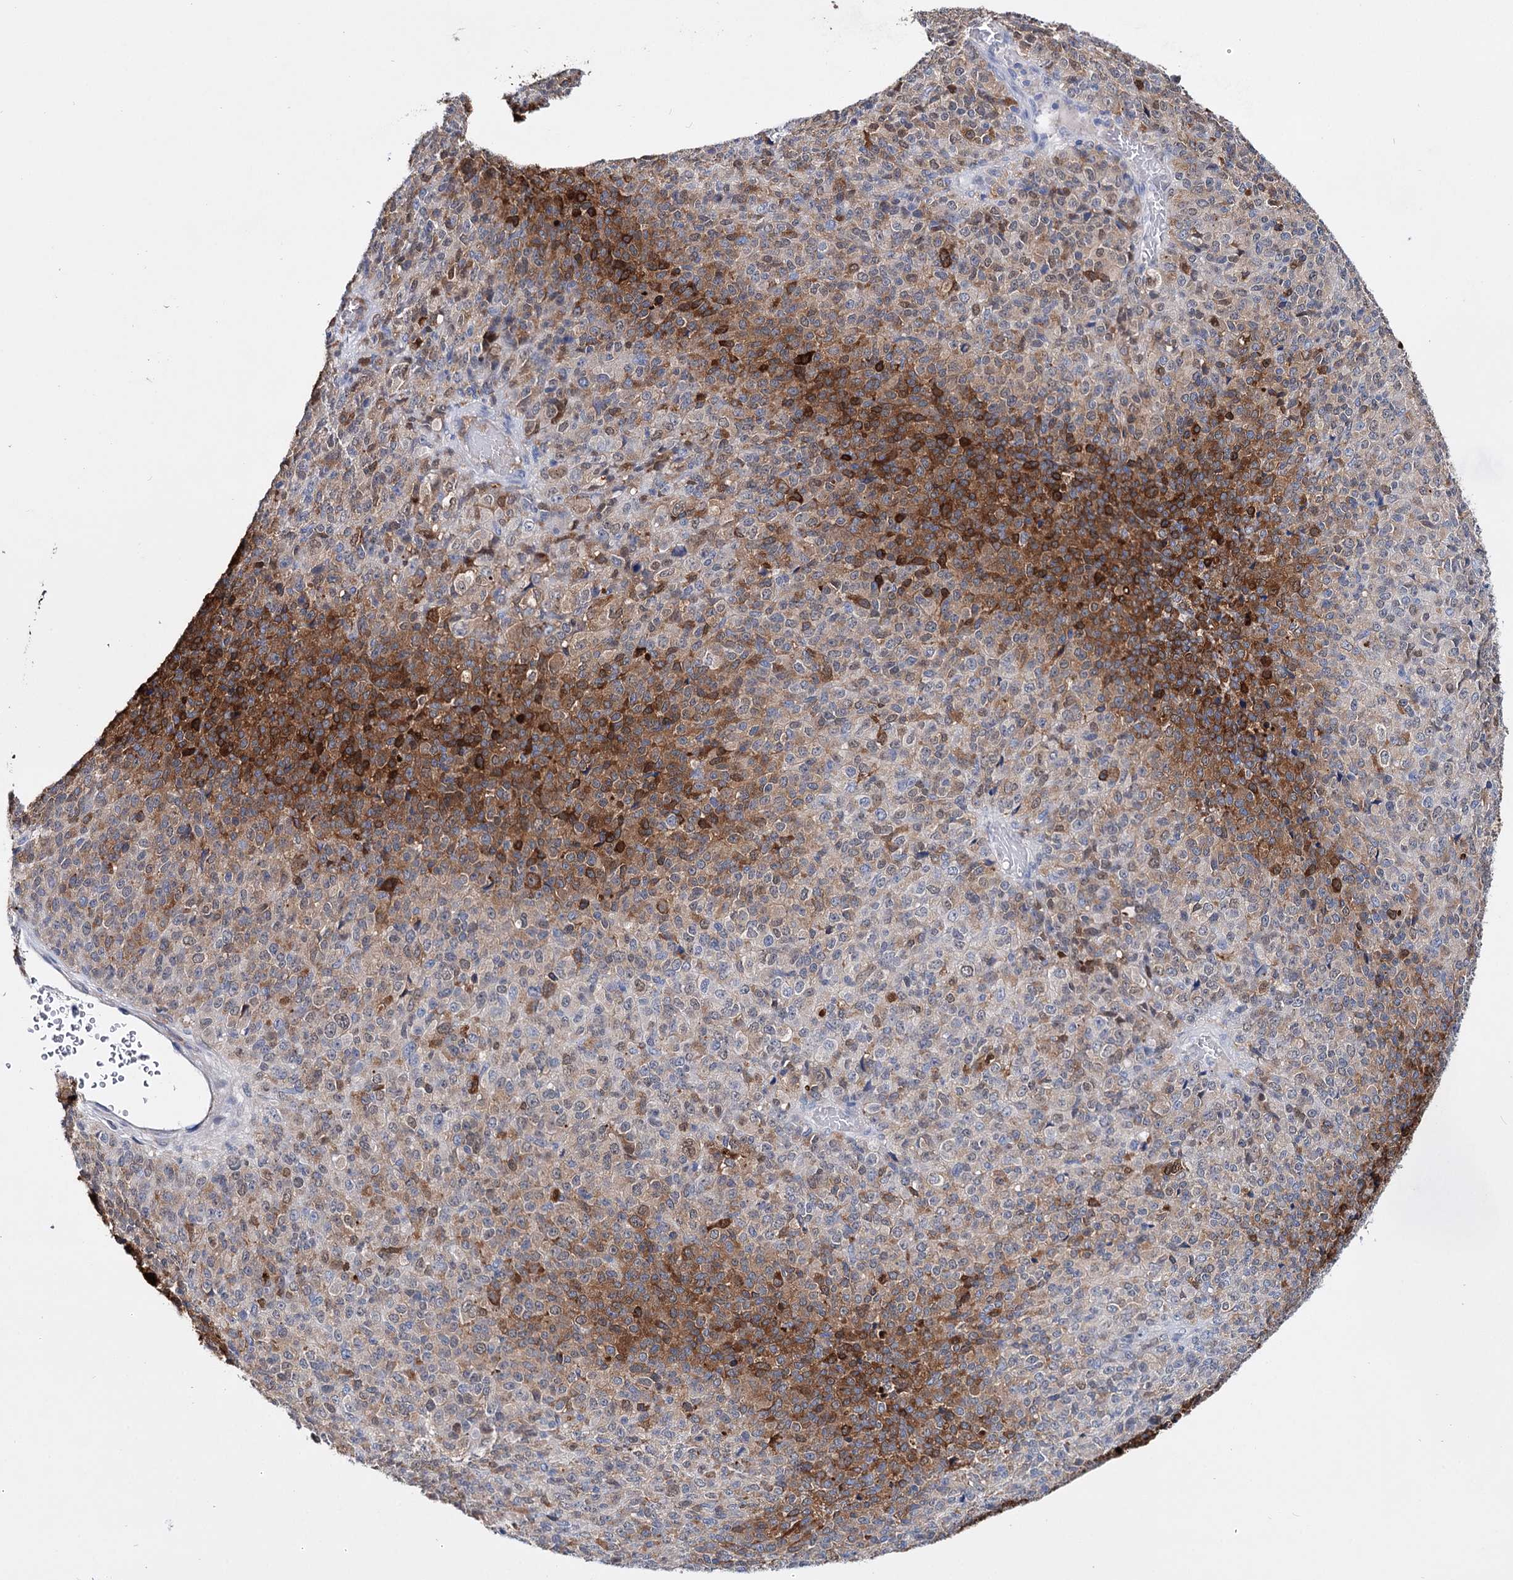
{"staining": {"intensity": "strong", "quantity": "25%-75%", "location": "cytoplasmic/membranous,nuclear"}, "tissue": "melanoma", "cell_type": "Tumor cells", "image_type": "cancer", "snomed": [{"axis": "morphology", "description": "Malignant melanoma, Metastatic site"}, {"axis": "topography", "description": "Brain"}], "caption": "This is an image of immunohistochemistry staining of malignant melanoma (metastatic site), which shows strong expression in the cytoplasmic/membranous and nuclear of tumor cells.", "gene": "CFAP46", "patient": {"sex": "female", "age": 56}}